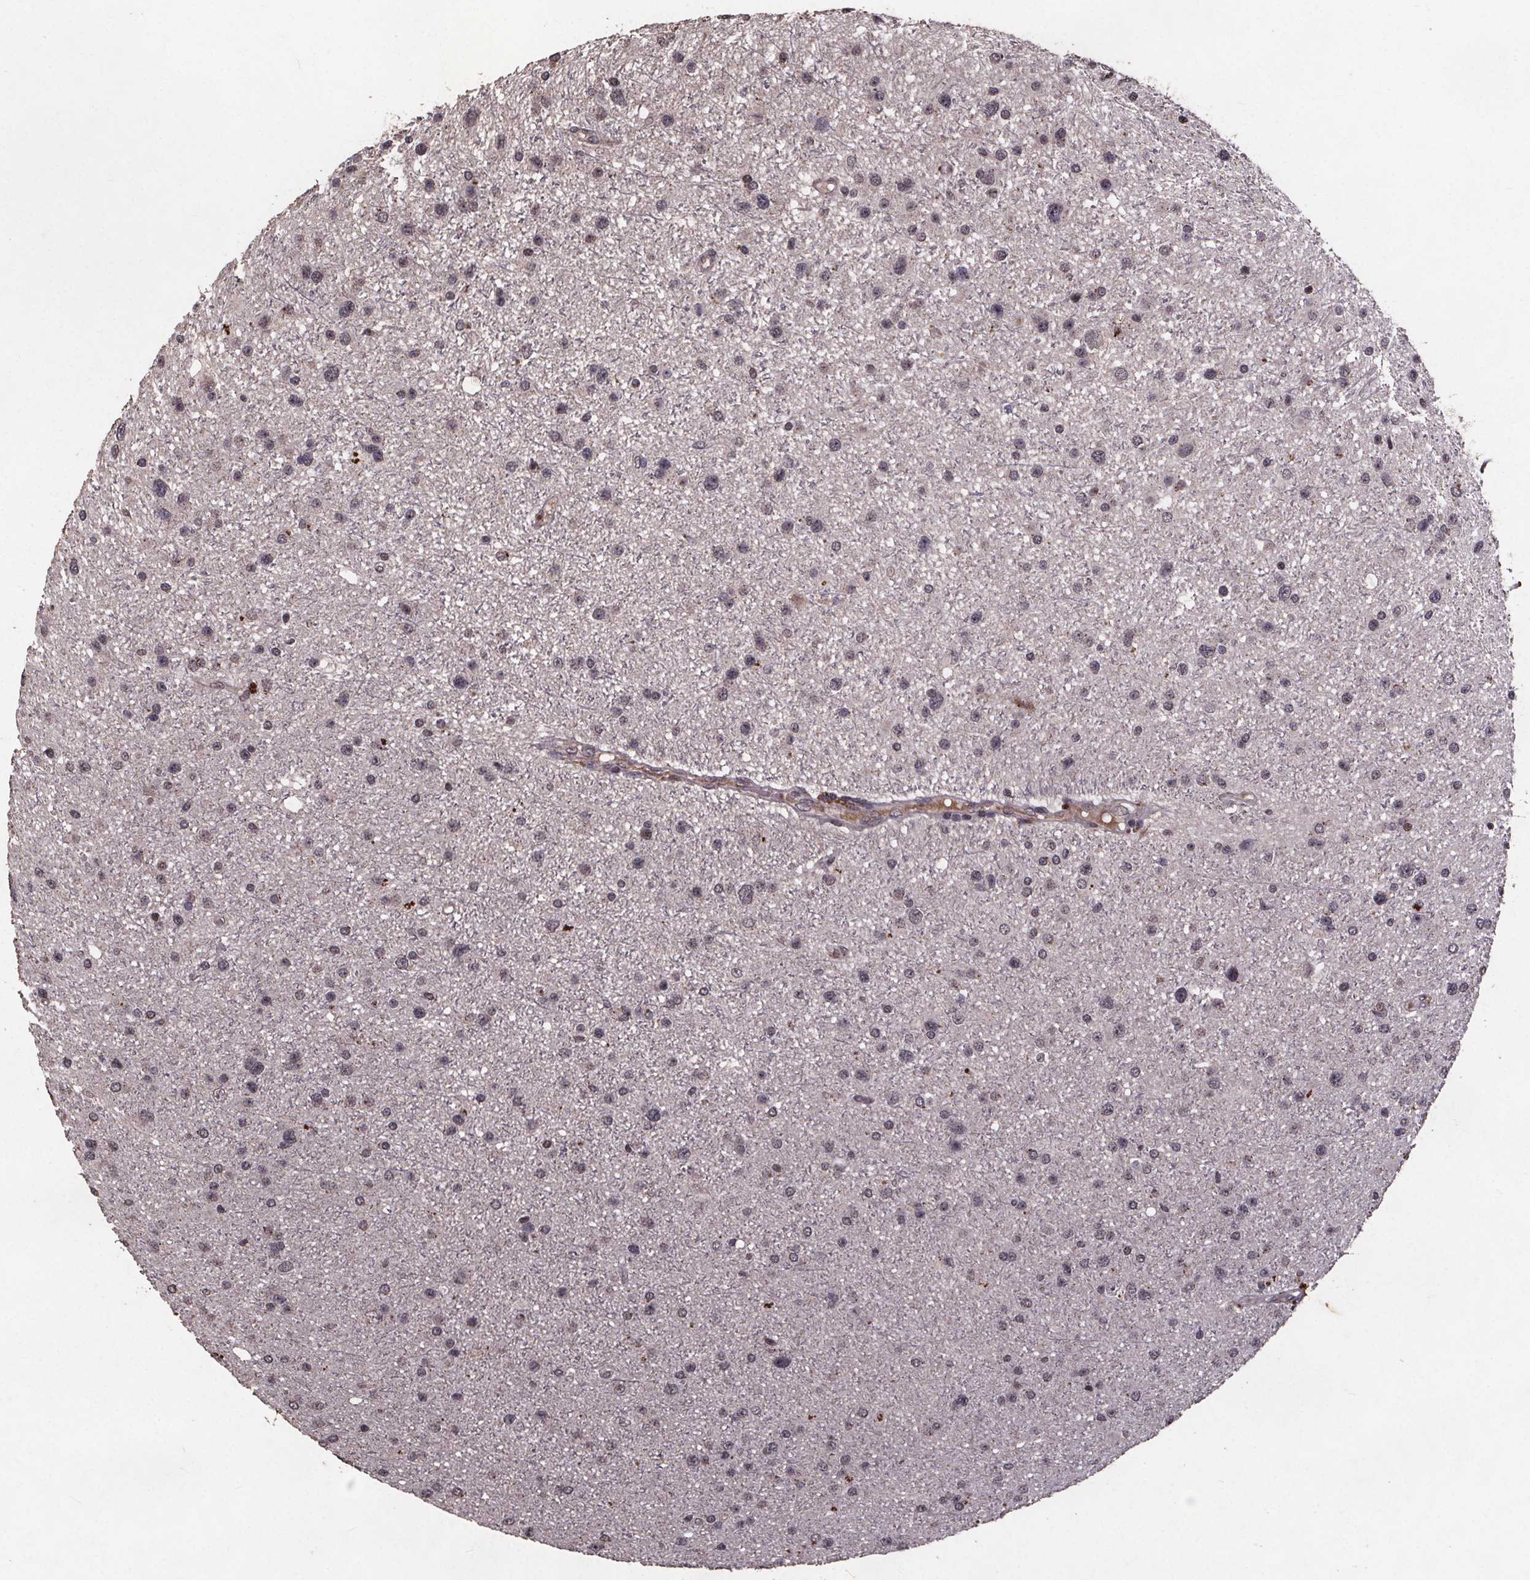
{"staining": {"intensity": "moderate", "quantity": "<25%", "location": "cytoplasmic/membranous,nuclear"}, "tissue": "glioma", "cell_type": "Tumor cells", "image_type": "cancer", "snomed": [{"axis": "morphology", "description": "Glioma, malignant, Low grade"}, {"axis": "topography", "description": "Brain"}], "caption": "Immunohistochemistry photomicrograph of malignant glioma (low-grade) stained for a protein (brown), which shows low levels of moderate cytoplasmic/membranous and nuclear staining in approximately <25% of tumor cells.", "gene": "GPX3", "patient": {"sex": "female", "age": 32}}